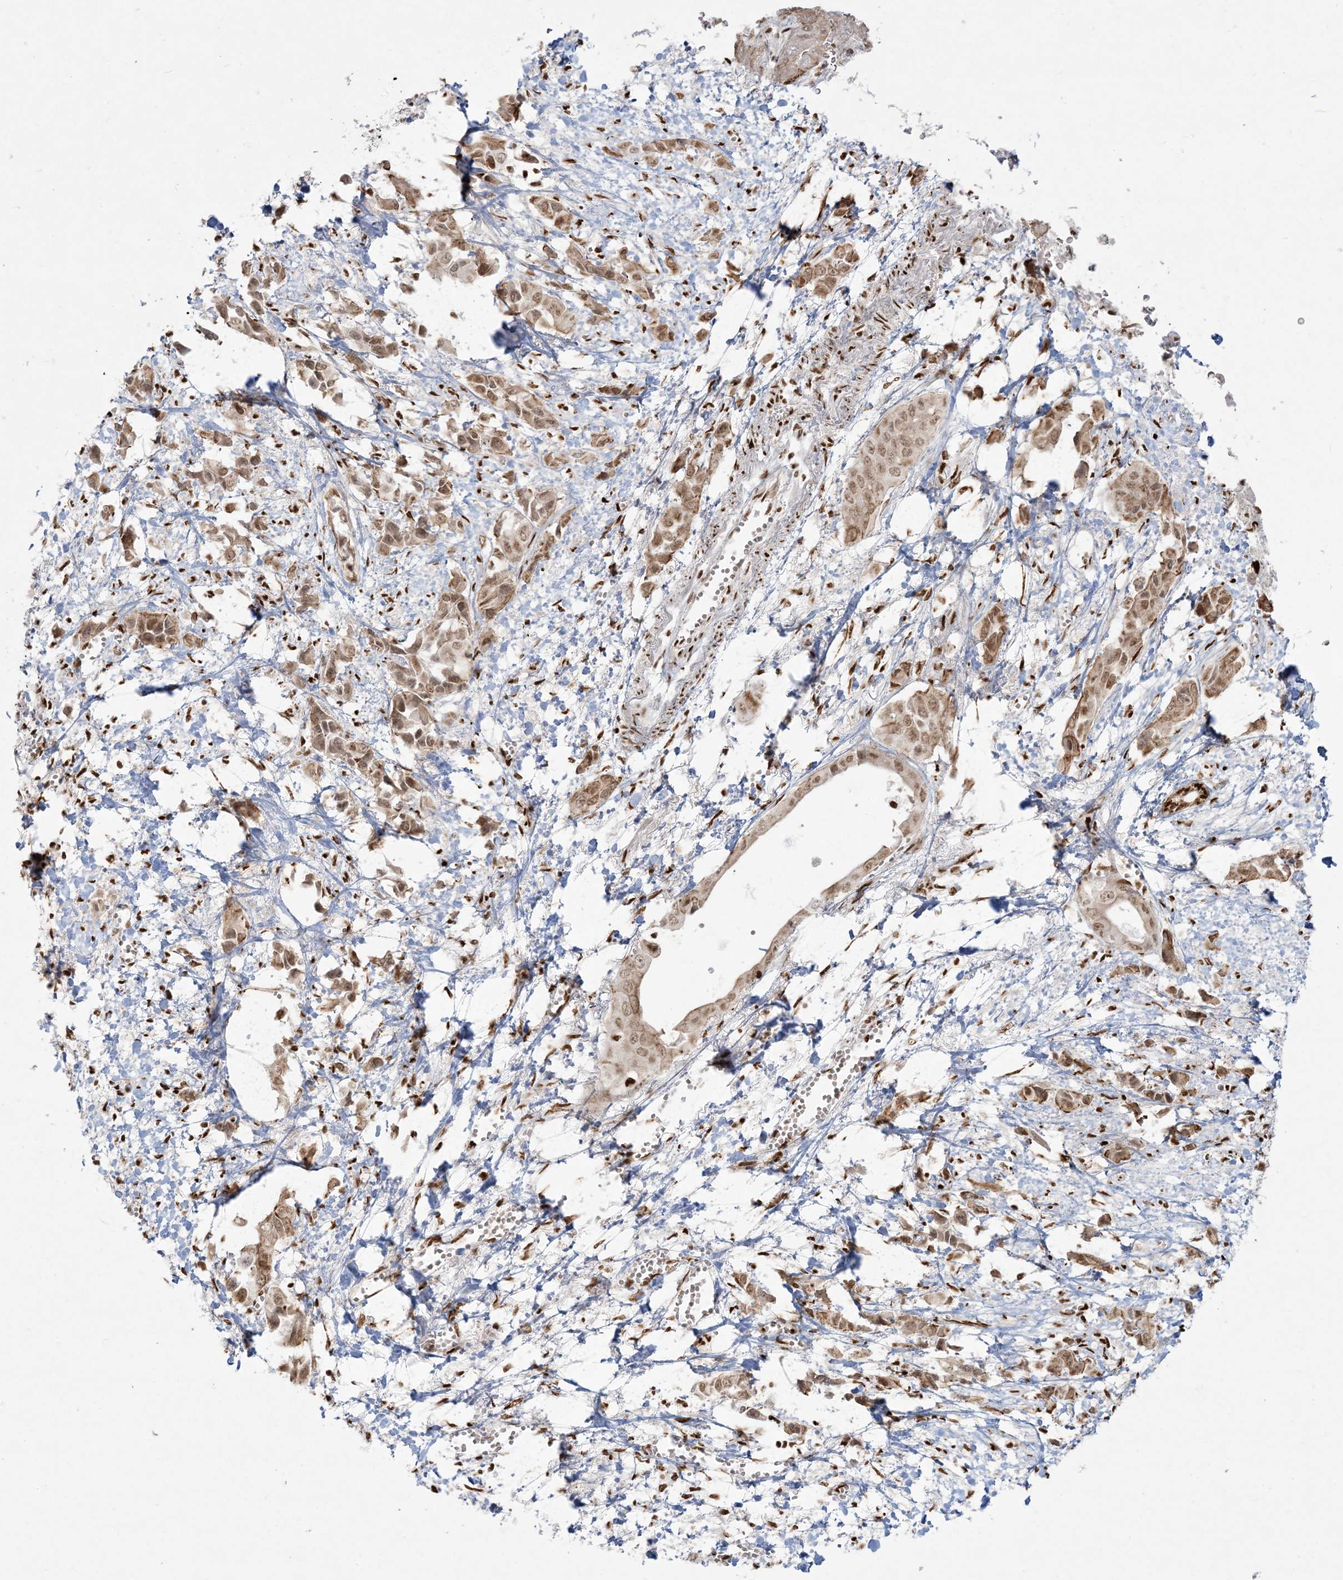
{"staining": {"intensity": "moderate", "quantity": ">75%", "location": "nuclear"}, "tissue": "liver cancer", "cell_type": "Tumor cells", "image_type": "cancer", "snomed": [{"axis": "morphology", "description": "Cholangiocarcinoma"}, {"axis": "topography", "description": "Liver"}], "caption": "High-magnification brightfield microscopy of liver cancer (cholangiocarcinoma) stained with DAB (3,3'-diaminobenzidine) (brown) and counterstained with hematoxylin (blue). tumor cells exhibit moderate nuclear expression is present in approximately>75% of cells.", "gene": "RBM10", "patient": {"sex": "female", "age": 52}}